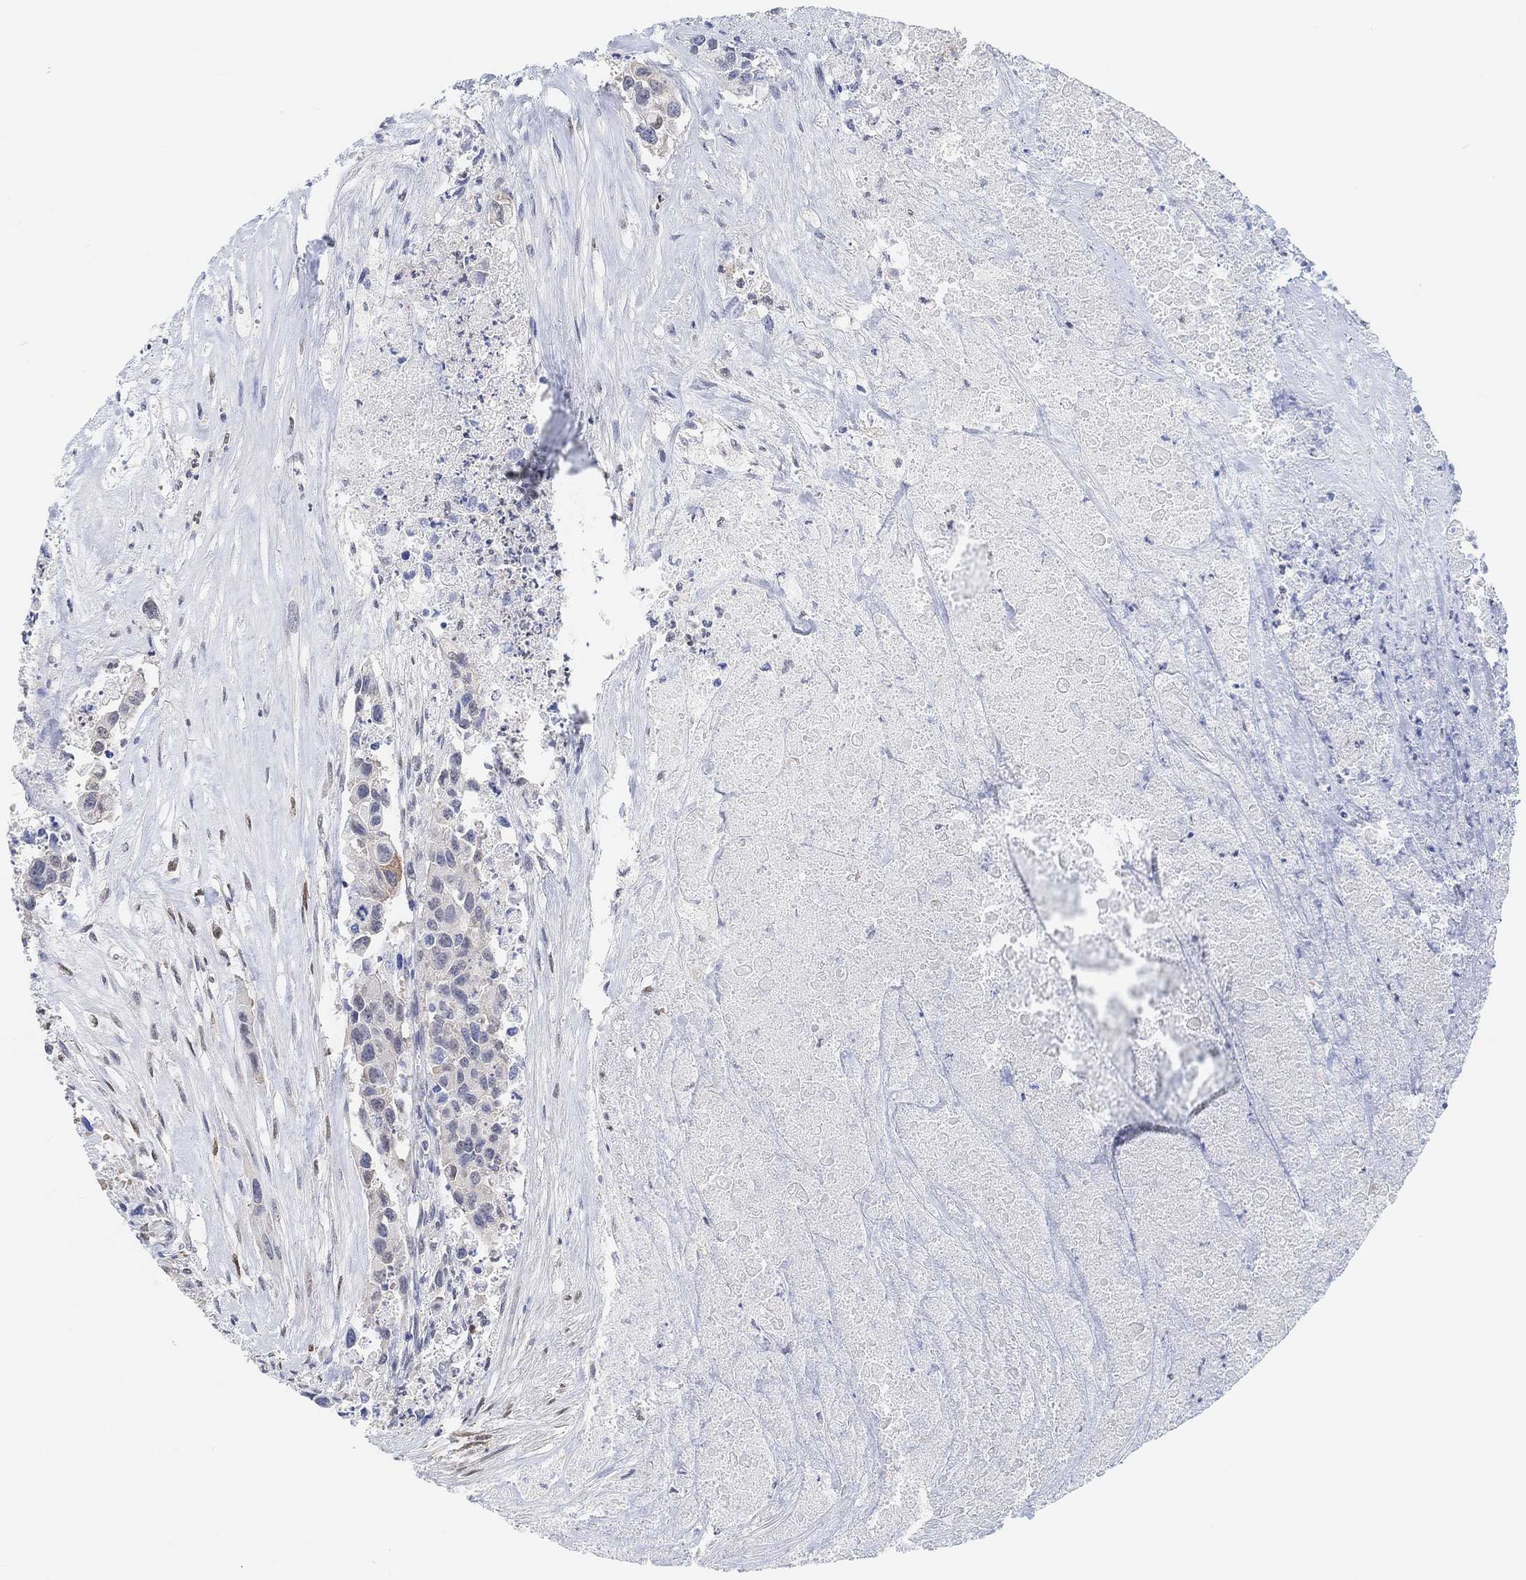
{"staining": {"intensity": "negative", "quantity": "none", "location": "none"}, "tissue": "urothelial cancer", "cell_type": "Tumor cells", "image_type": "cancer", "snomed": [{"axis": "morphology", "description": "Urothelial carcinoma, High grade"}, {"axis": "topography", "description": "Urinary bladder"}], "caption": "Immunohistochemical staining of human urothelial carcinoma (high-grade) reveals no significant expression in tumor cells.", "gene": "MUC1", "patient": {"sex": "female", "age": 73}}